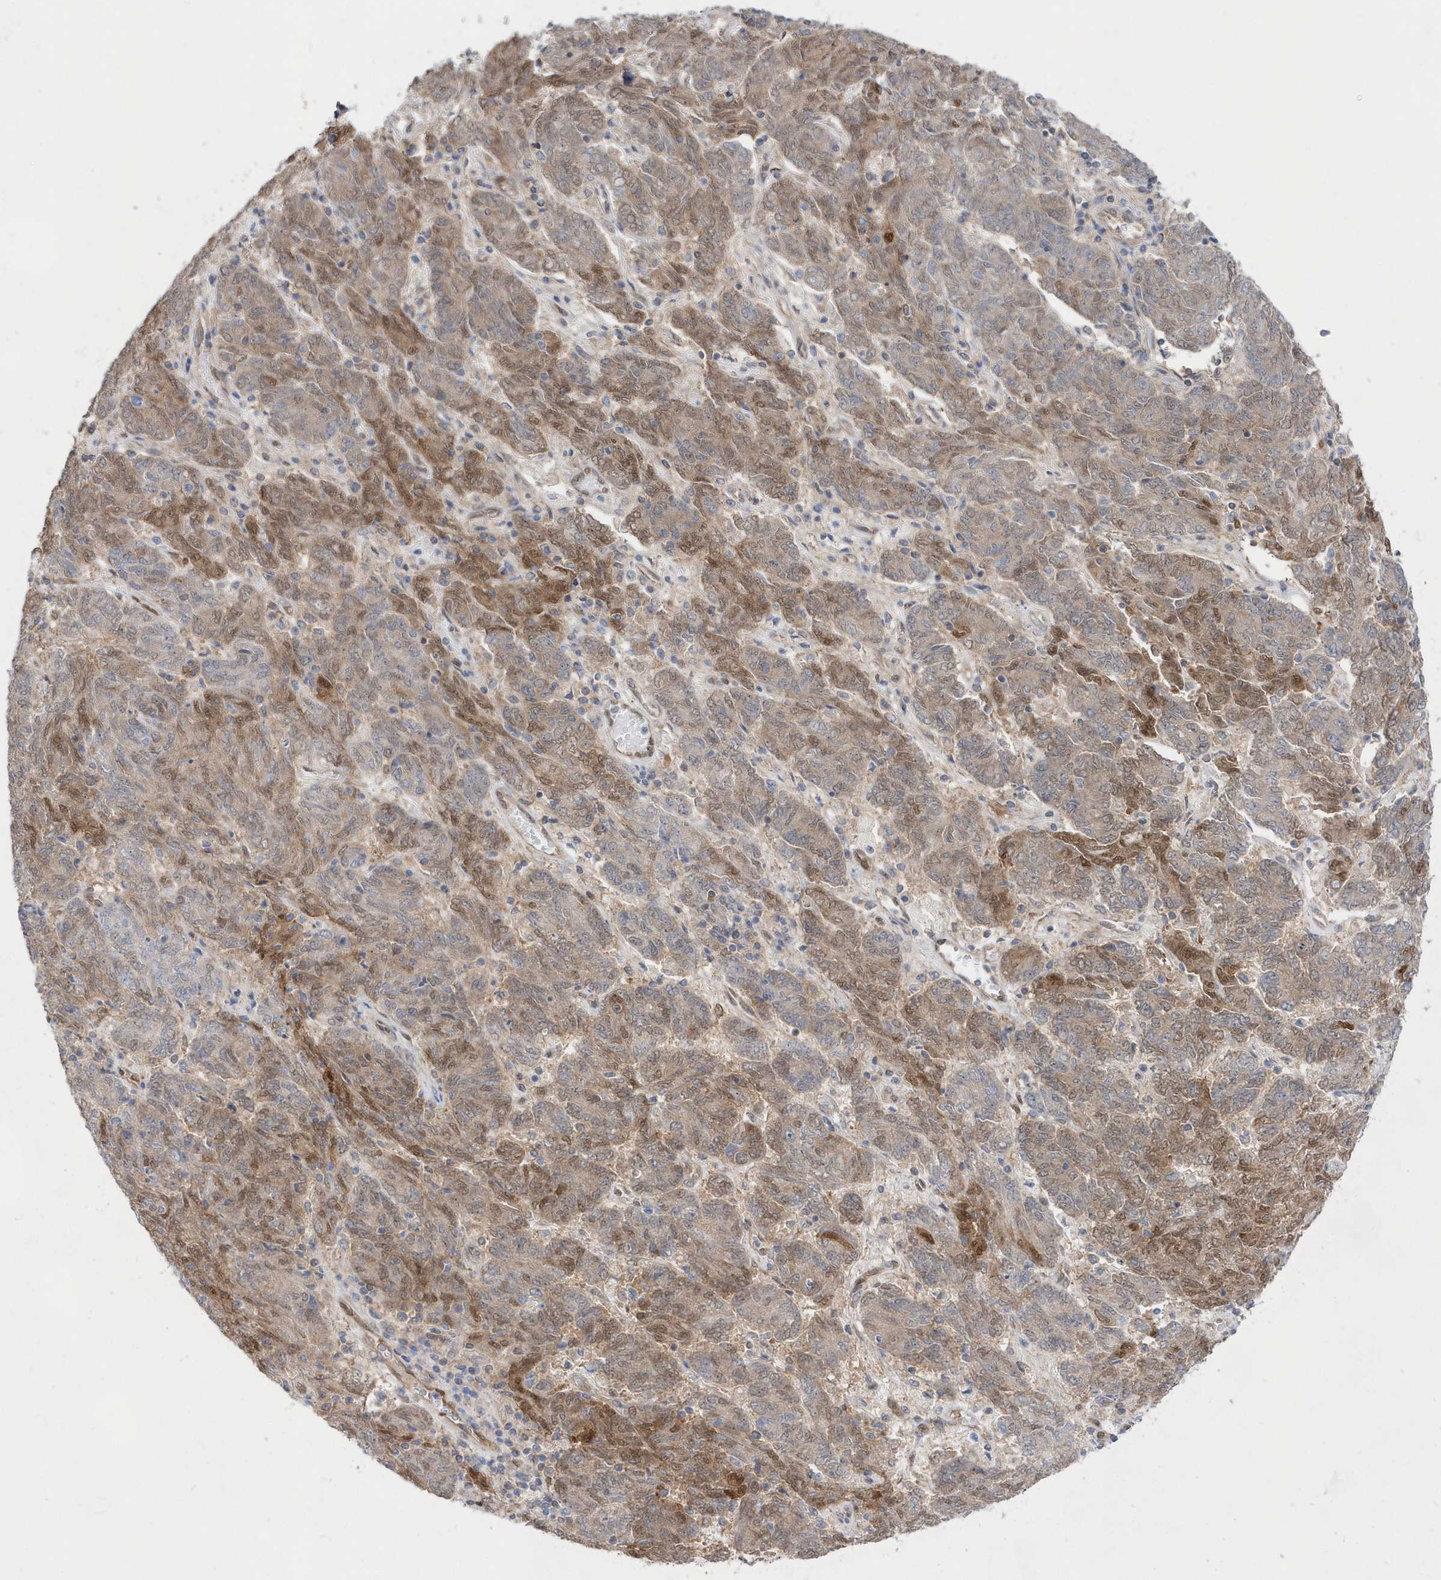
{"staining": {"intensity": "moderate", "quantity": ">75%", "location": "cytoplasmic/membranous,nuclear"}, "tissue": "endometrial cancer", "cell_type": "Tumor cells", "image_type": "cancer", "snomed": [{"axis": "morphology", "description": "Adenocarcinoma, NOS"}, {"axis": "topography", "description": "Endometrium"}], "caption": "An immunohistochemistry image of neoplastic tissue is shown. Protein staining in brown labels moderate cytoplasmic/membranous and nuclear positivity in endometrial adenocarcinoma within tumor cells.", "gene": "BDH2", "patient": {"sex": "female", "age": 80}}